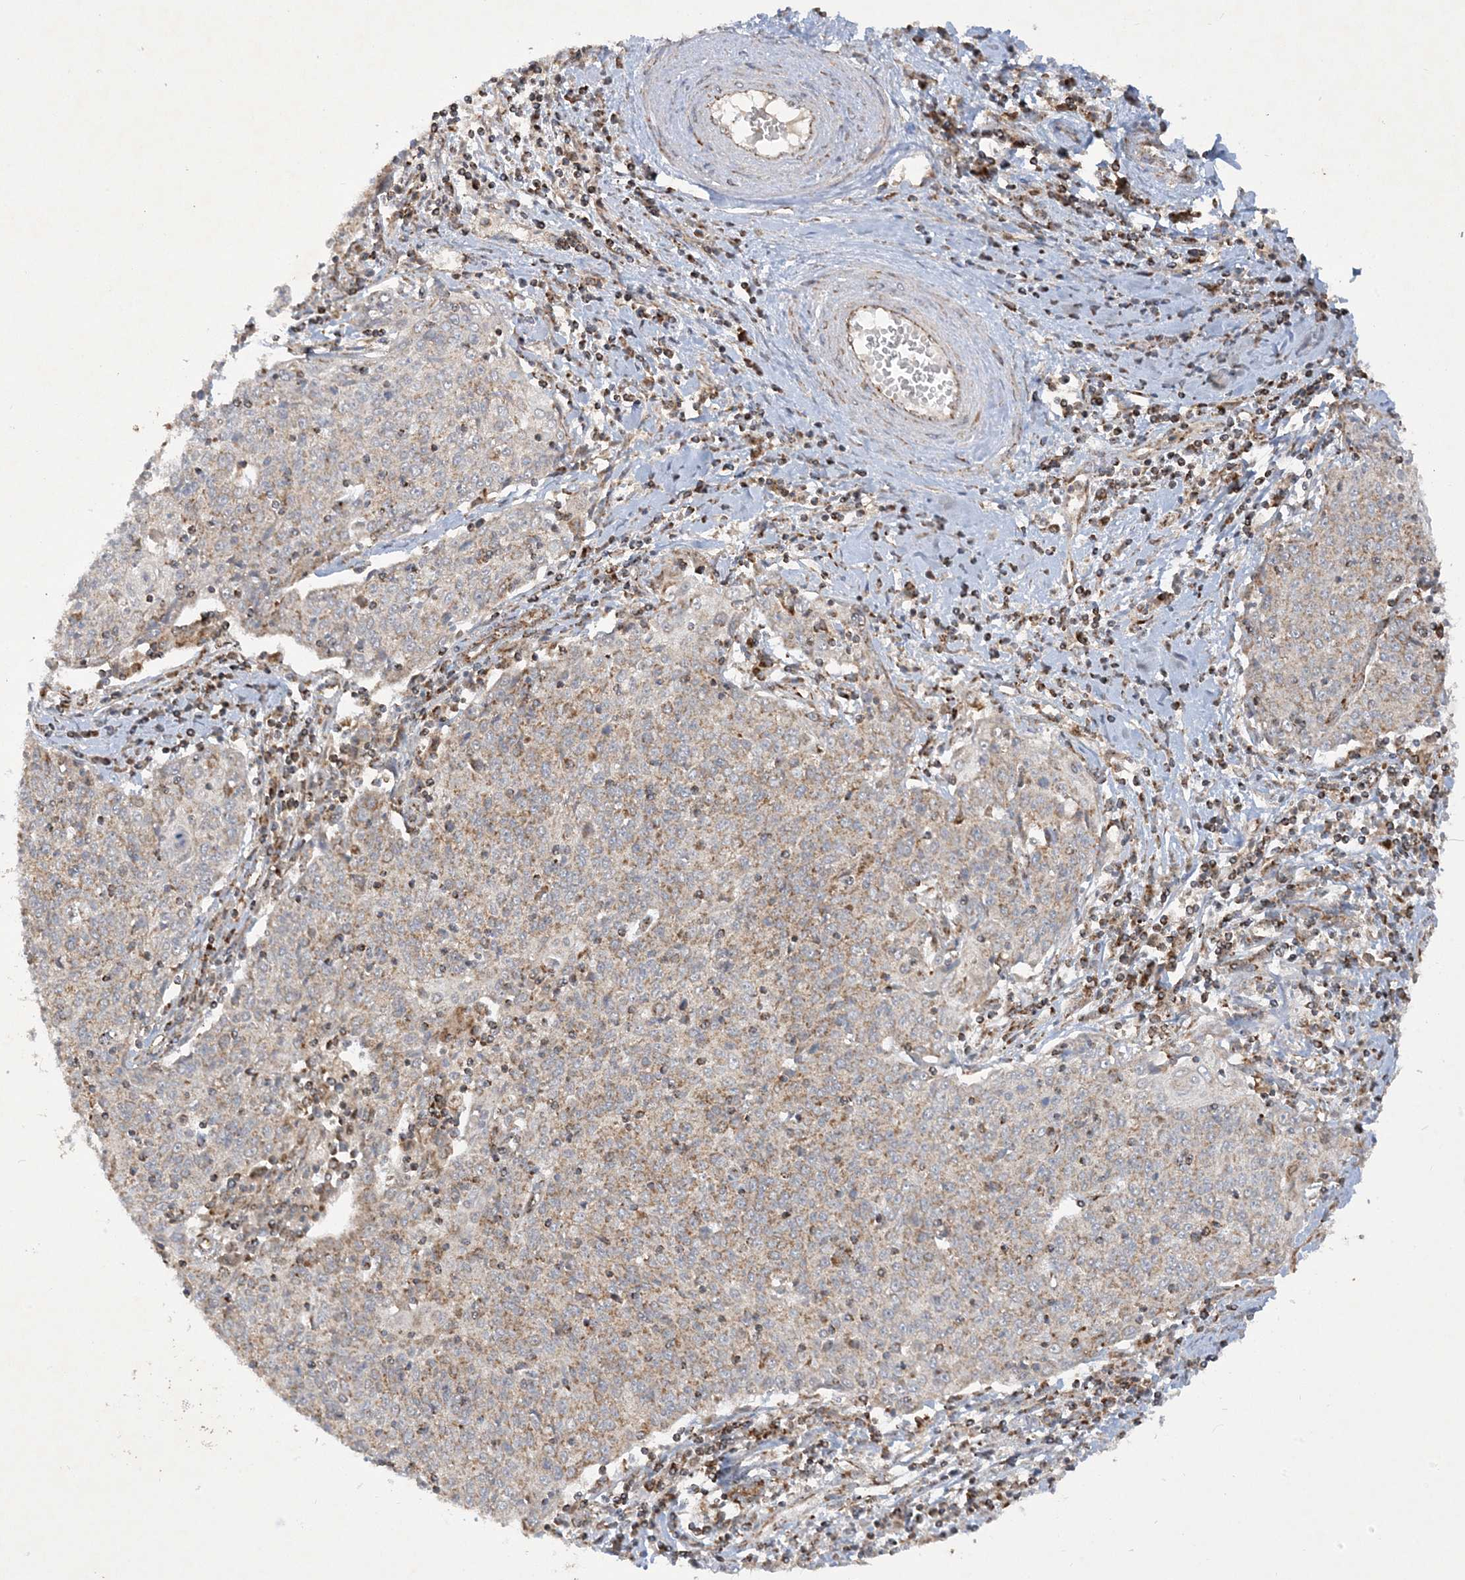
{"staining": {"intensity": "weak", "quantity": "25%-75%", "location": "cytoplasmic/membranous"}, "tissue": "cervical cancer", "cell_type": "Tumor cells", "image_type": "cancer", "snomed": [{"axis": "morphology", "description": "Squamous cell carcinoma, NOS"}, {"axis": "topography", "description": "Cervix"}], "caption": "Squamous cell carcinoma (cervical) was stained to show a protein in brown. There is low levels of weak cytoplasmic/membranous staining in about 25%-75% of tumor cells.", "gene": "NDUFAF3", "patient": {"sex": "female", "age": 48}}